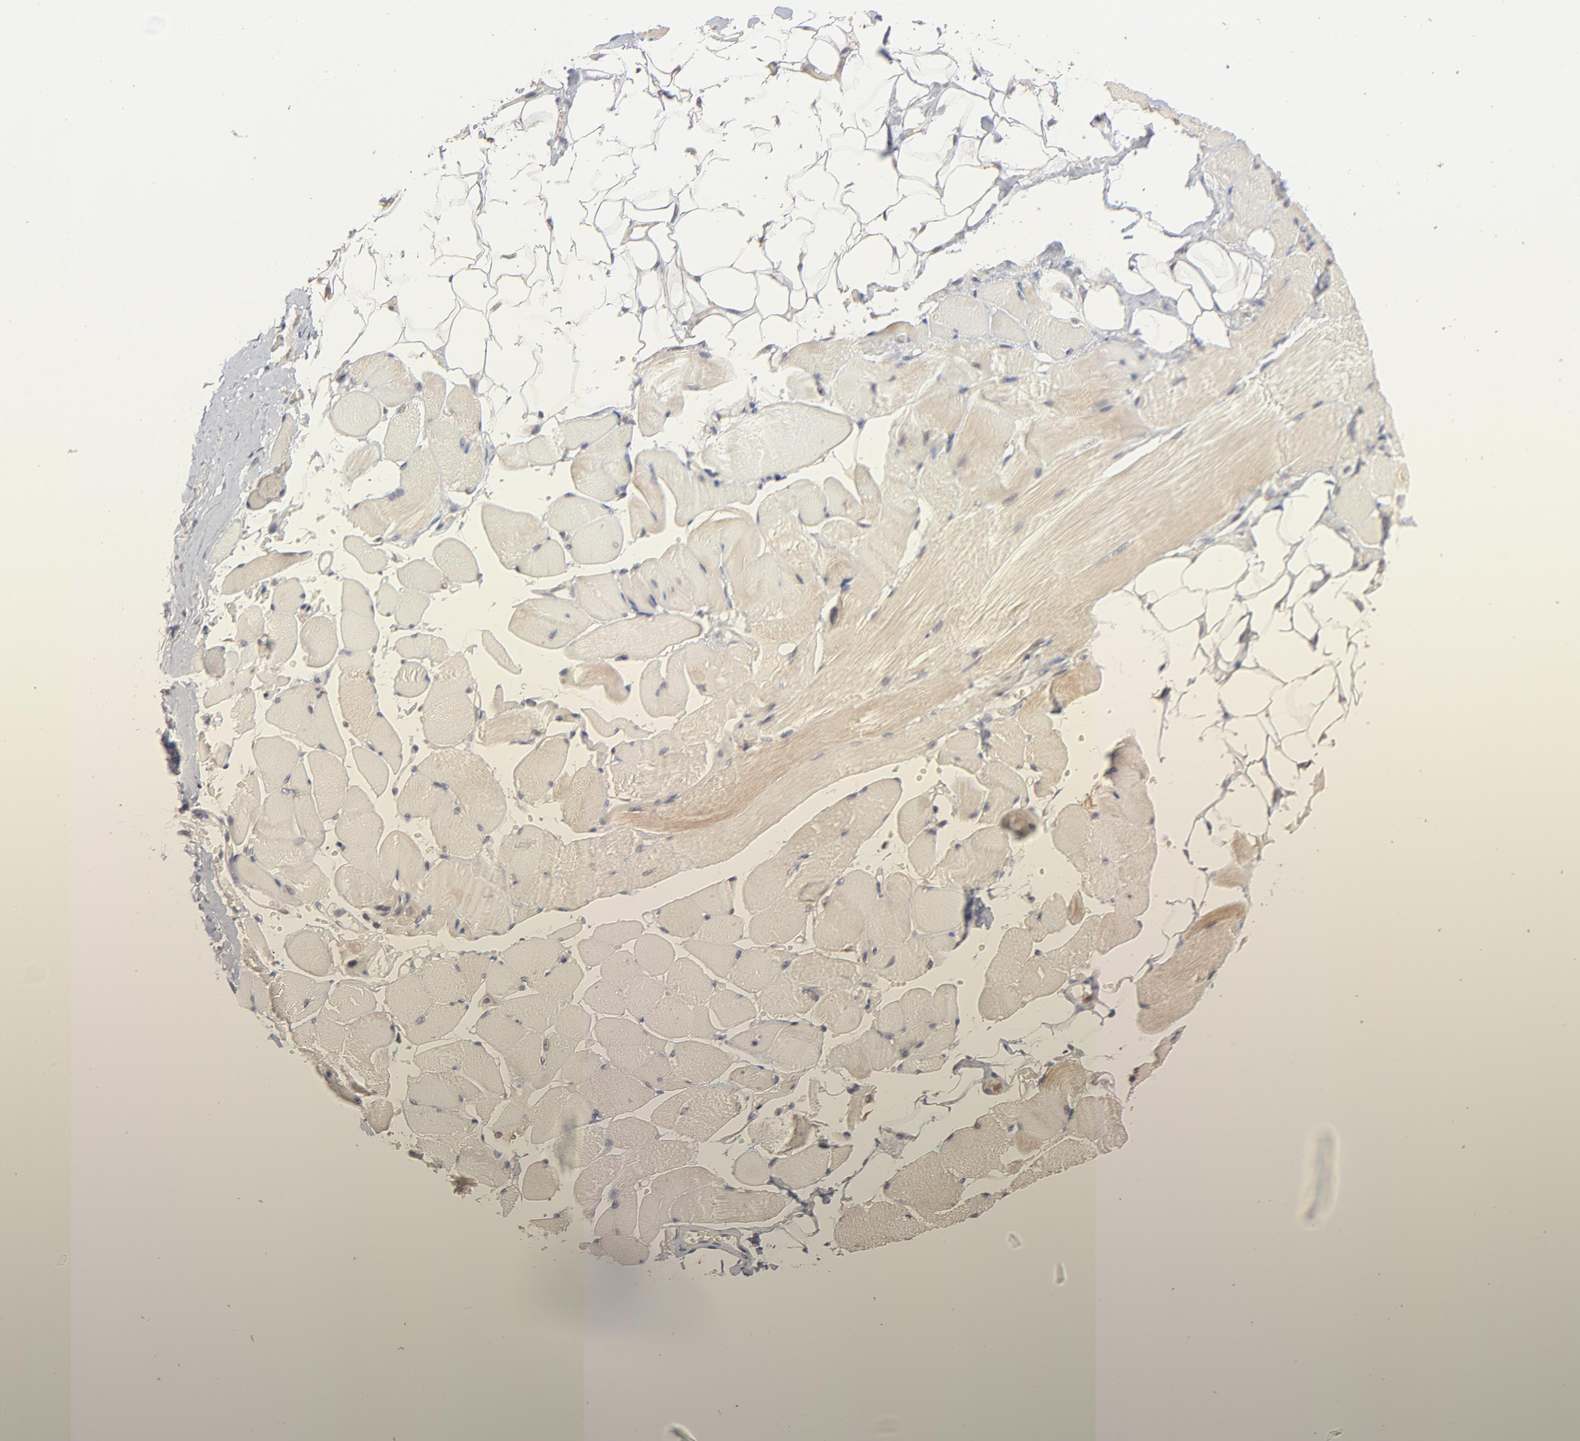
{"staining": {"intensity": "negative", "quantity": "none", "location": "none"}, "tissue": "skeletal muscle", "cell_type": "Myocytes", "image_type": "normal", "snomed": [{"axis": "morphology", "description": "Normal tissue, NOS"}, {"axis": "topography", "description": "Skeletal muscle"}, {"axis": "topography", "description": "Peripheral nerve tissue"}], "caption": "High power microscopy micrograph of an immunohistochemistry (IHC) photomicrograph of benign skeletal muscle, revealing no significant expression in myocytes.", "gene": "IVNS1ABP", "patient": {"sex": "female", "age": 84}}